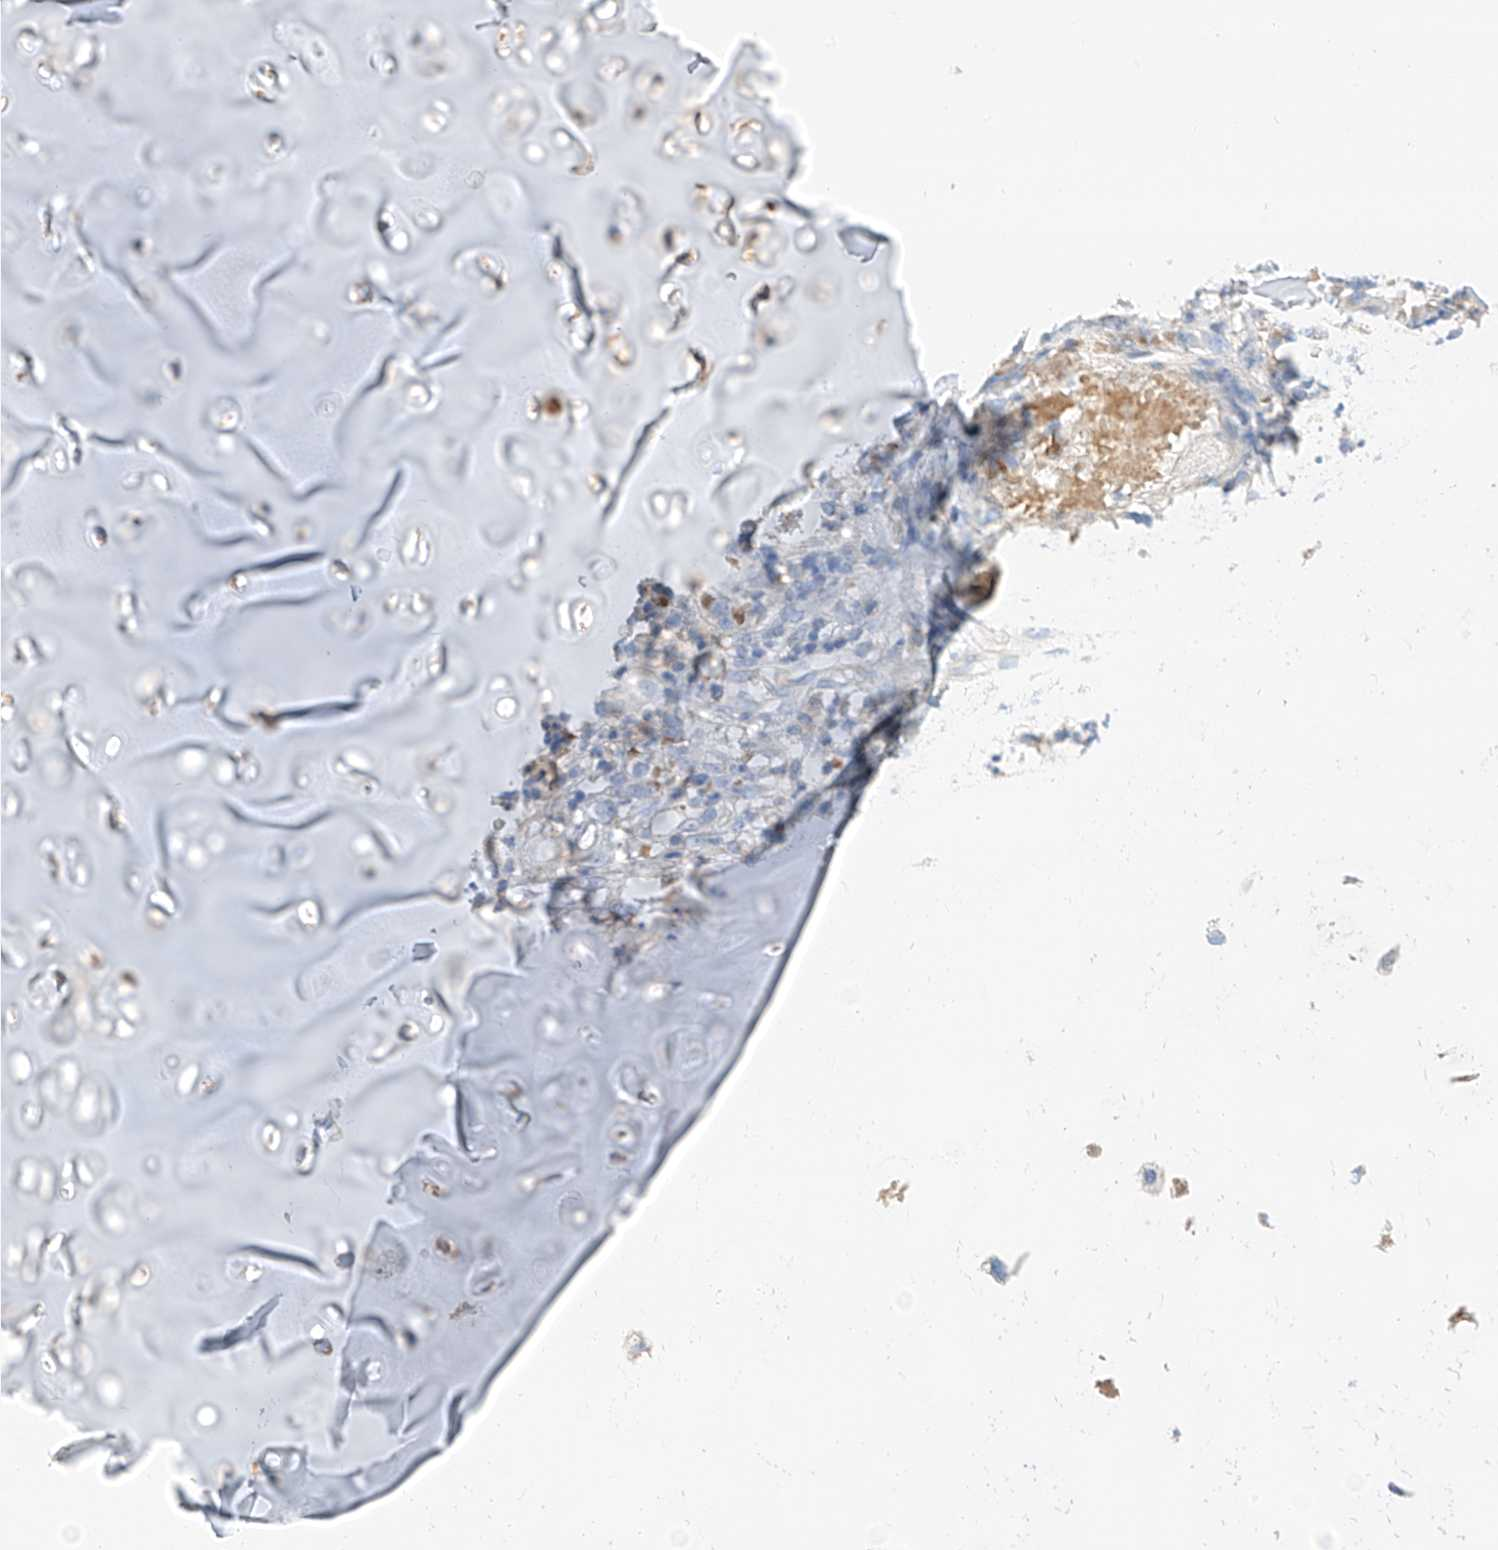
{"staining": {"intensity": "negative", "quantity": "none", "location": "none"}, "tissue": "adipose tissue", "cell_type": "Adipocytes", "image_type": "normal", "snomed": [{"axis": "morphology", "description": "Normal tissue, NOS"}, {"axis": "morphology", "description": "Basal cell carcinoma"}, {"axis": "topography", "description": "Cartilage tissue"}, {"axis": "topography", "description": "Nasopharynx"}, {"axis": "topography", "description": "Oral tissue"}], "caption": "Adipocytes are negative for protein expression in normal human adipose tissue. (IHC, brightfield microscopy, high magnification).", "gene": "MAP7", "patient": {"sex": "female", "age": 77}}